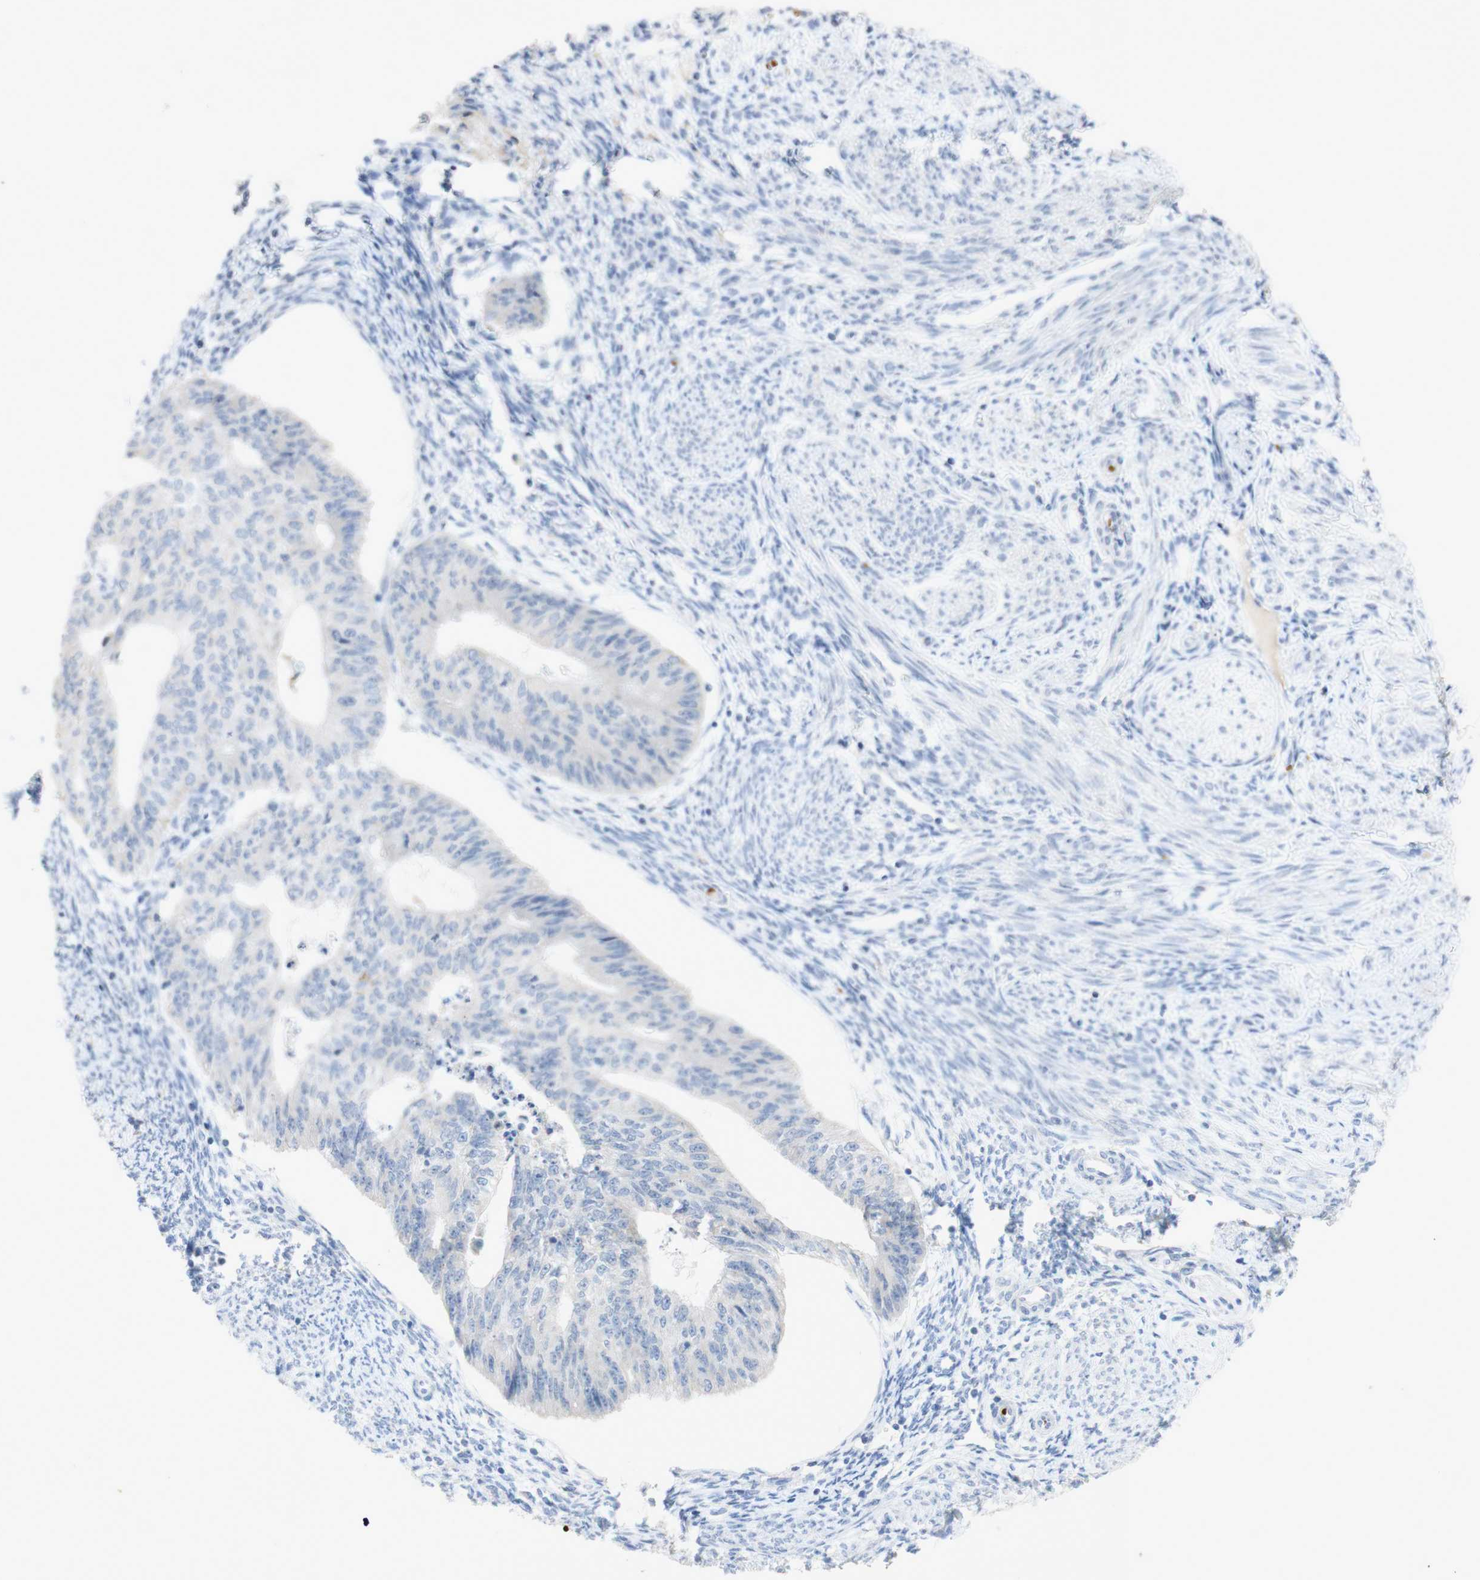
{"staining": {"intensity": "negative", "quantity": "none", "location": "none"}, "tissue": "endometrial cancer", "cell_type": "Tumor cells", "image_type": "cancer", "snomed": [{"axis": "morphology", "description": "Adenocarcinoma, NOS"}, {"axis": "topography", "description": "Endometrium"}], "caption": "Histopathology image shows no protein positivity in tumor cells of adenocarcinoma (endometrial) tissue.", "gene": "EPO", "patient": {"sex": "female", "age": 32}}